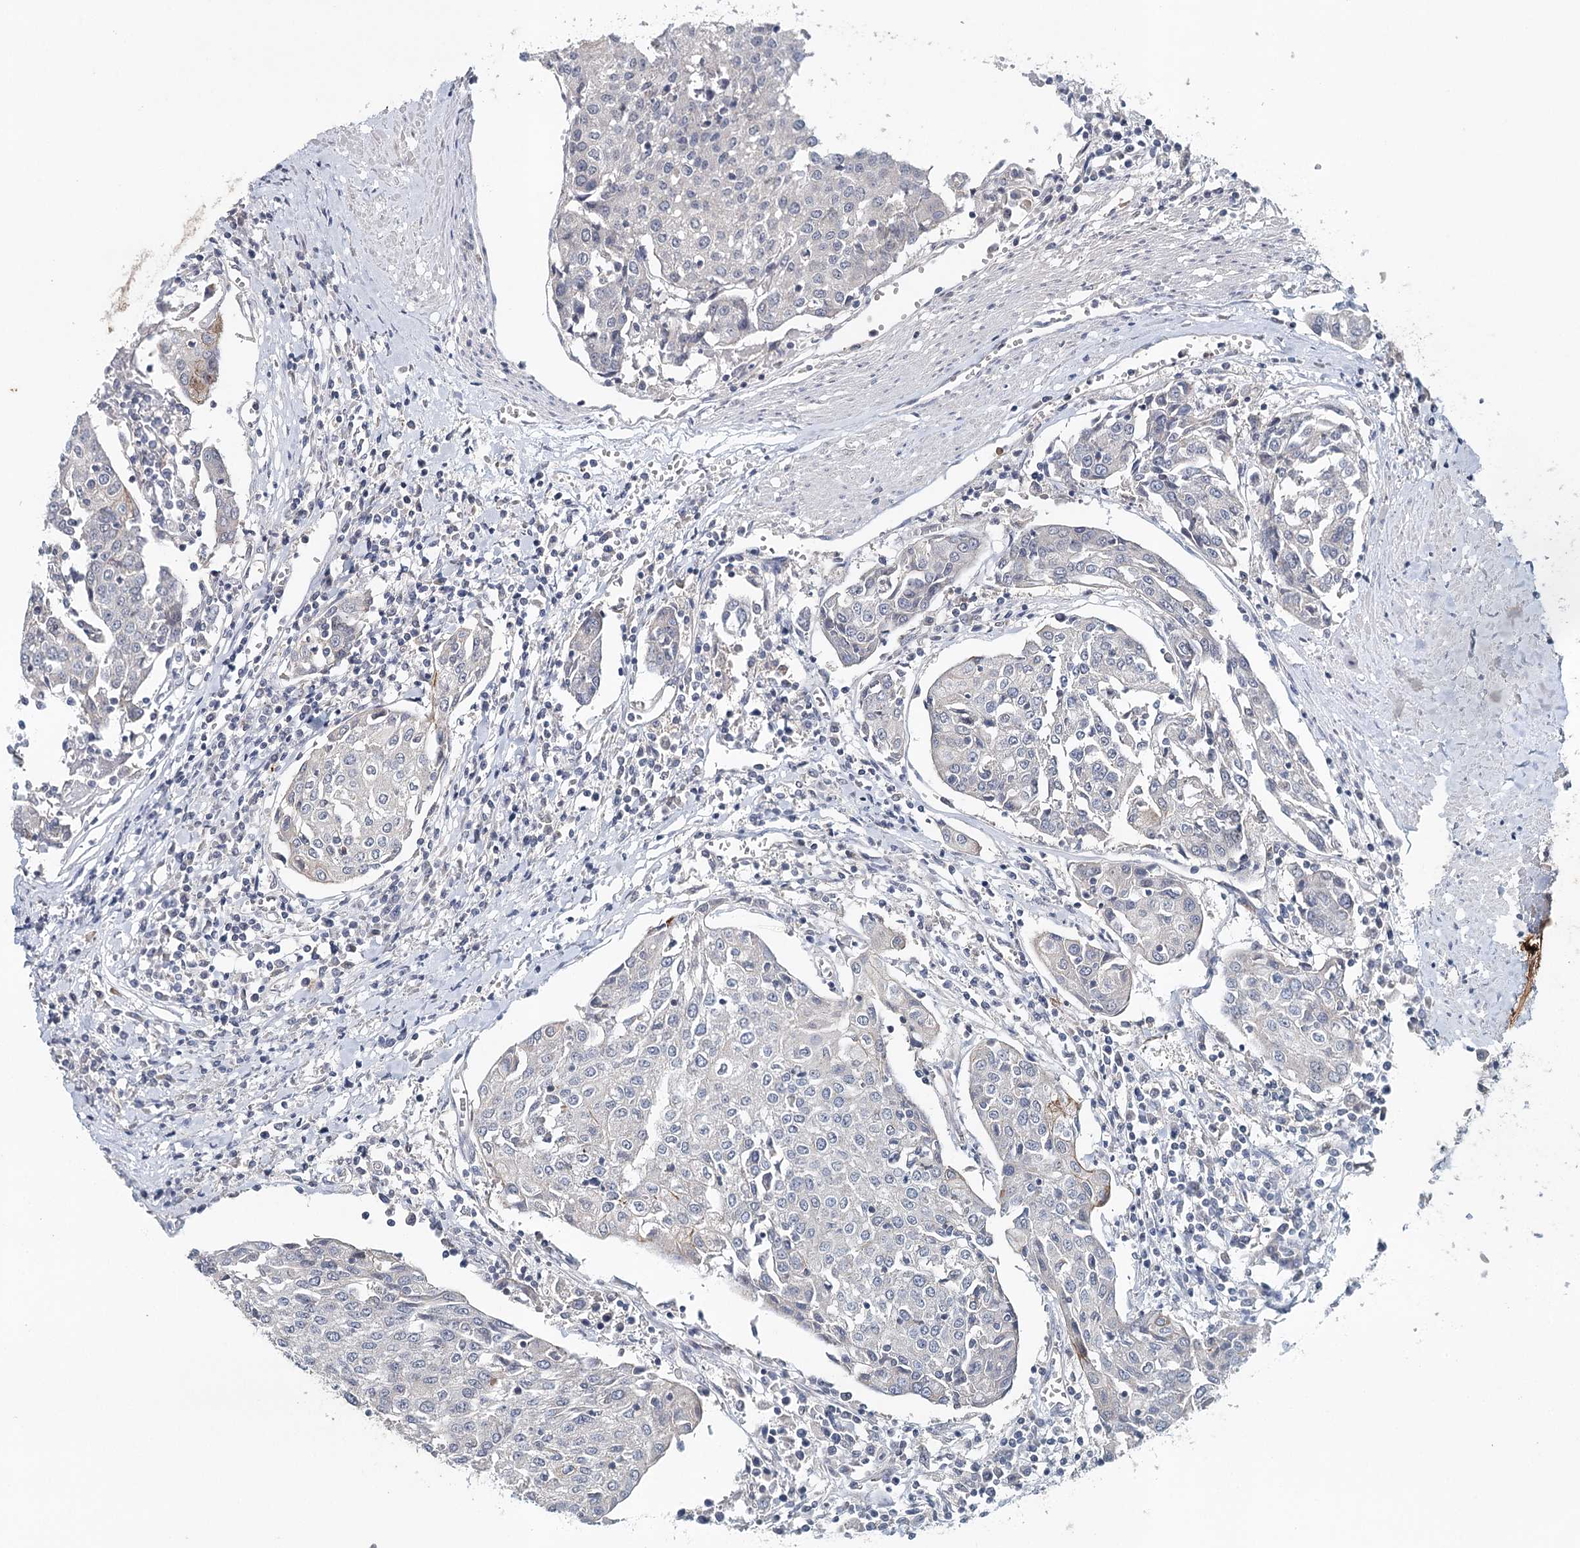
{"staining": {"intensity": "negative", "quantity": "none", "location": "none"}, "tissue": "urothelial cancer", "cell_type": "Tumor cells", "image_type": "cancer", "snomed": [{"axis": "morphology", "description": "Urothelial carcinoma, High grade"}, {"axis": "topography", "description": "Urinary bladder"}], "caption": "An IHC image of urothelial carcinoma (high-grade) is shown. There is no staining in tumor cells of urothelial carcinoma (high-grade).", "gene": "SYNPO", "patient": {"sex": "female", "age": 85}}